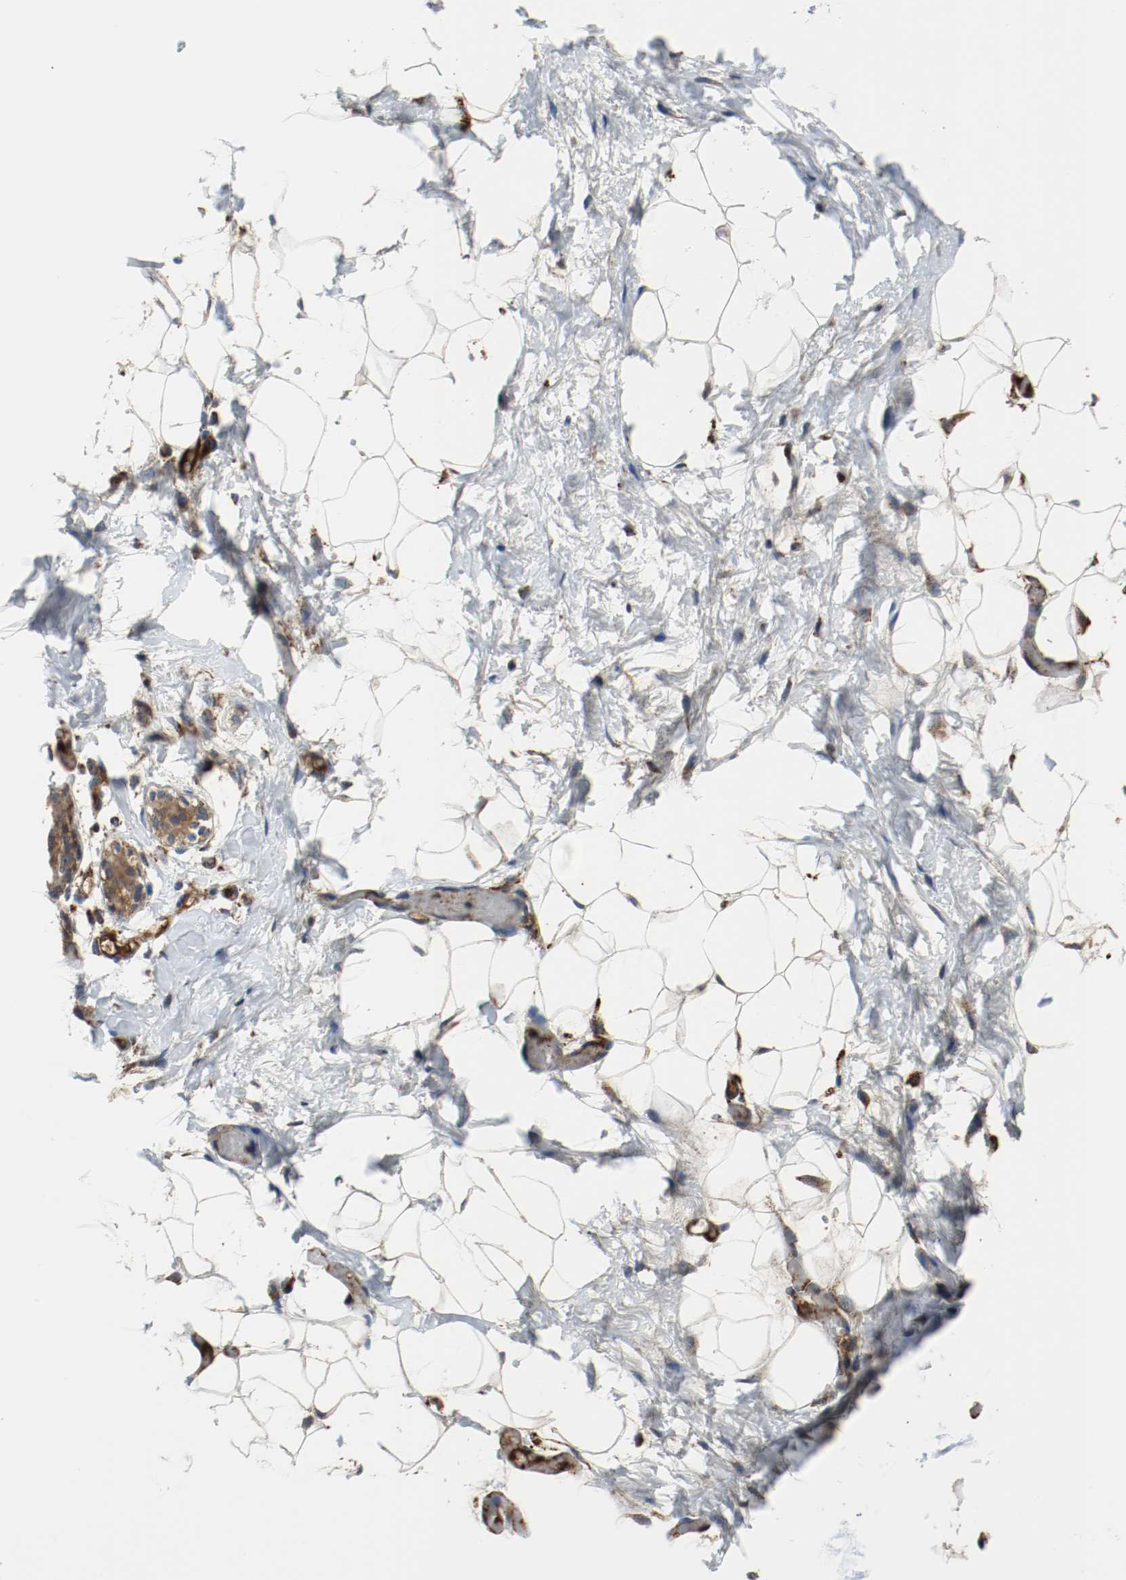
{"staining": {"intensity": "moderate", "quantity": ">75%", "location": "cytoplasmic/membranous"}, "tissue": "adipose tissue", "cell_type": "Adipocytes", "image_type": "normal", "snomed": [{"axis": "morphology", "description": "Normal tissue, NOS"}, {"axis": "topography", "description": "Breast"}, {"axis": "topography", "description": "Soft tissue"}], "caption": "A histopathology image of adipose tissue stained for a protein reveals moderate cytoplasmic/membranous brown staining in adipocytes.", "gene": "TXNRD1", "patient": {"sex": "female", "age": 25}}